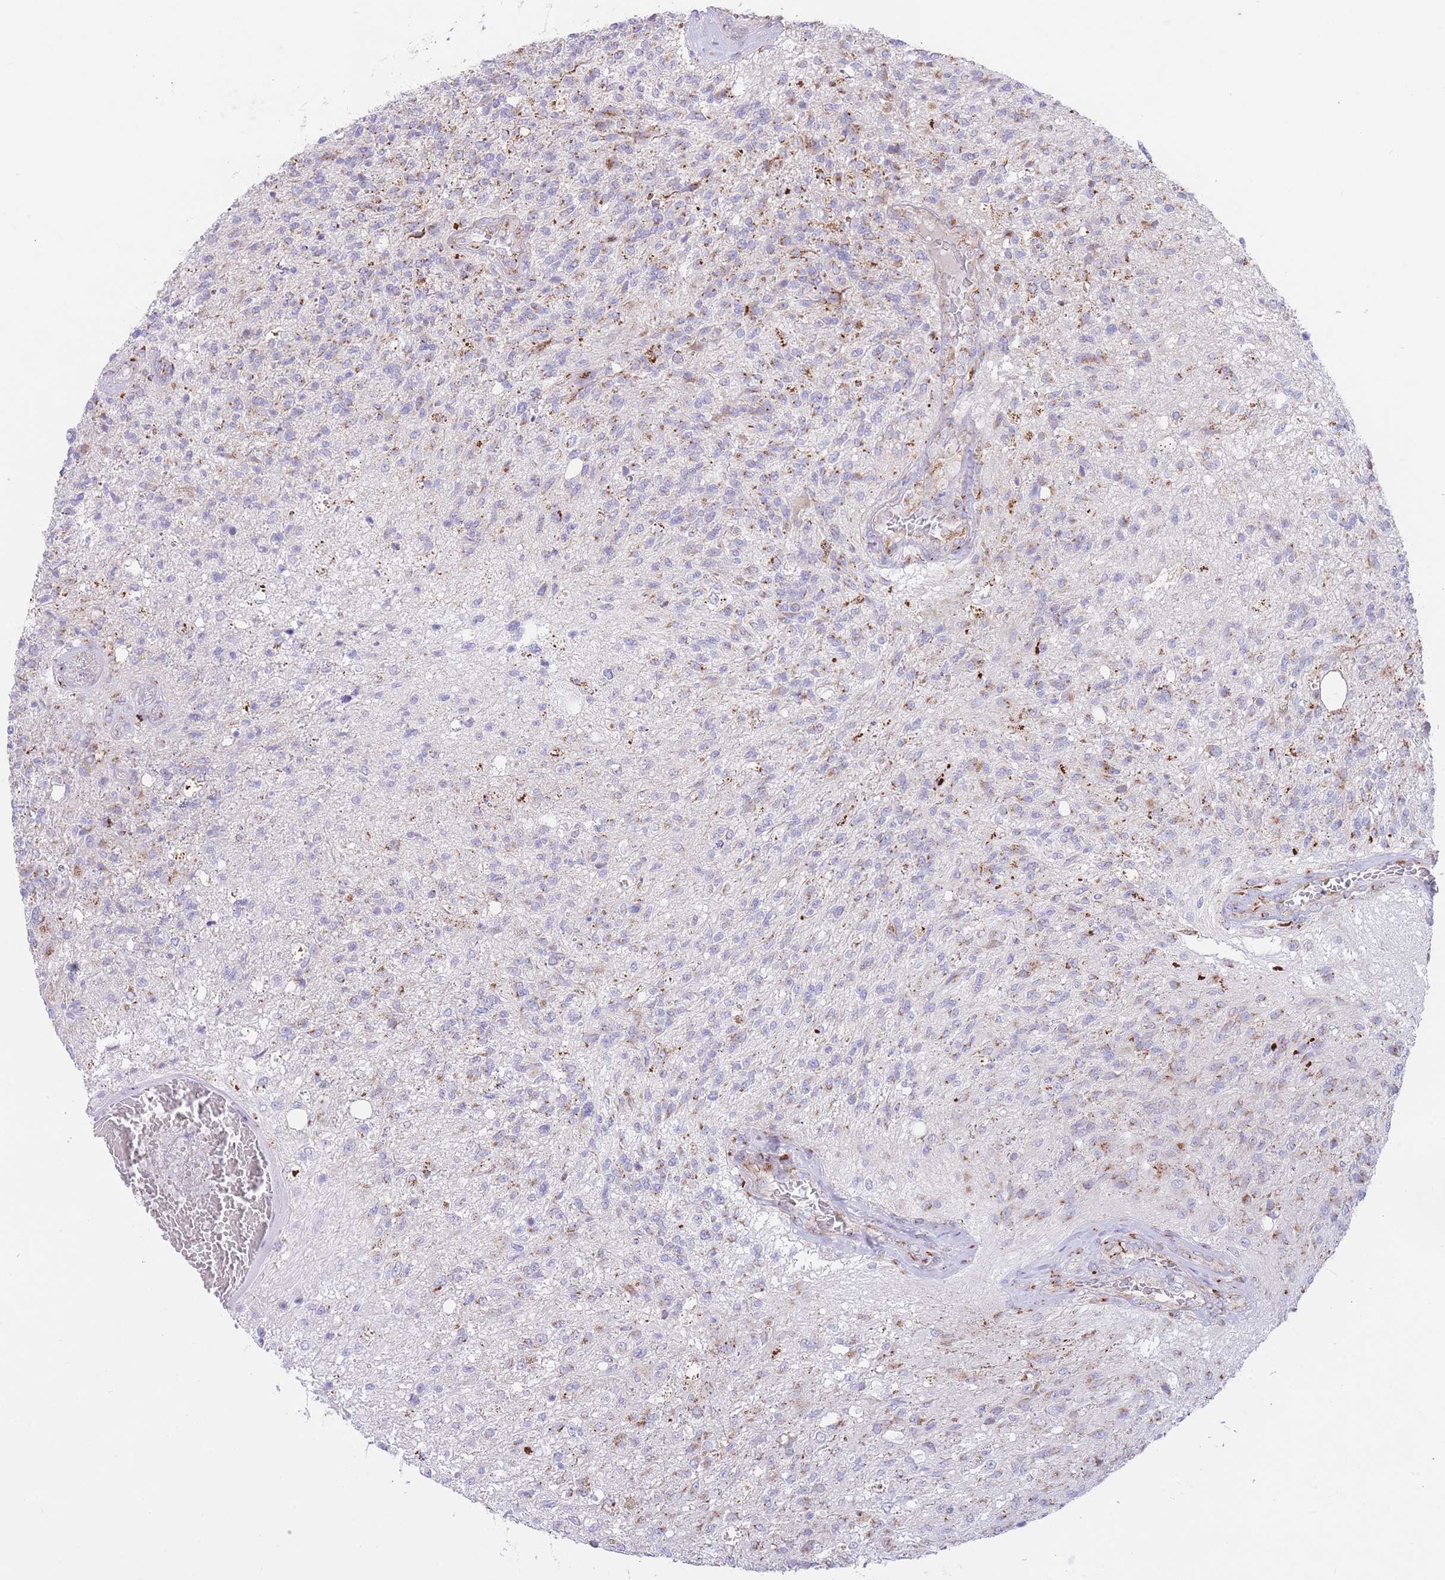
{"staining": {"intensity": "negative", "quantity": "none", "location": "none"}, "tissue": "glioma", "cell_type": "Tumor cells", "image_type": "cancer", "snomed": [{"axis": "morphology", "description": "Glioma, malignant, High grade"}, {"axis": "topography", "description": "Brain"}], "caption": "Image shows no significant protein expression in tumor cells of glioma.", "gene": "MPND", "patient": {"sex": "male", "age": 56}}